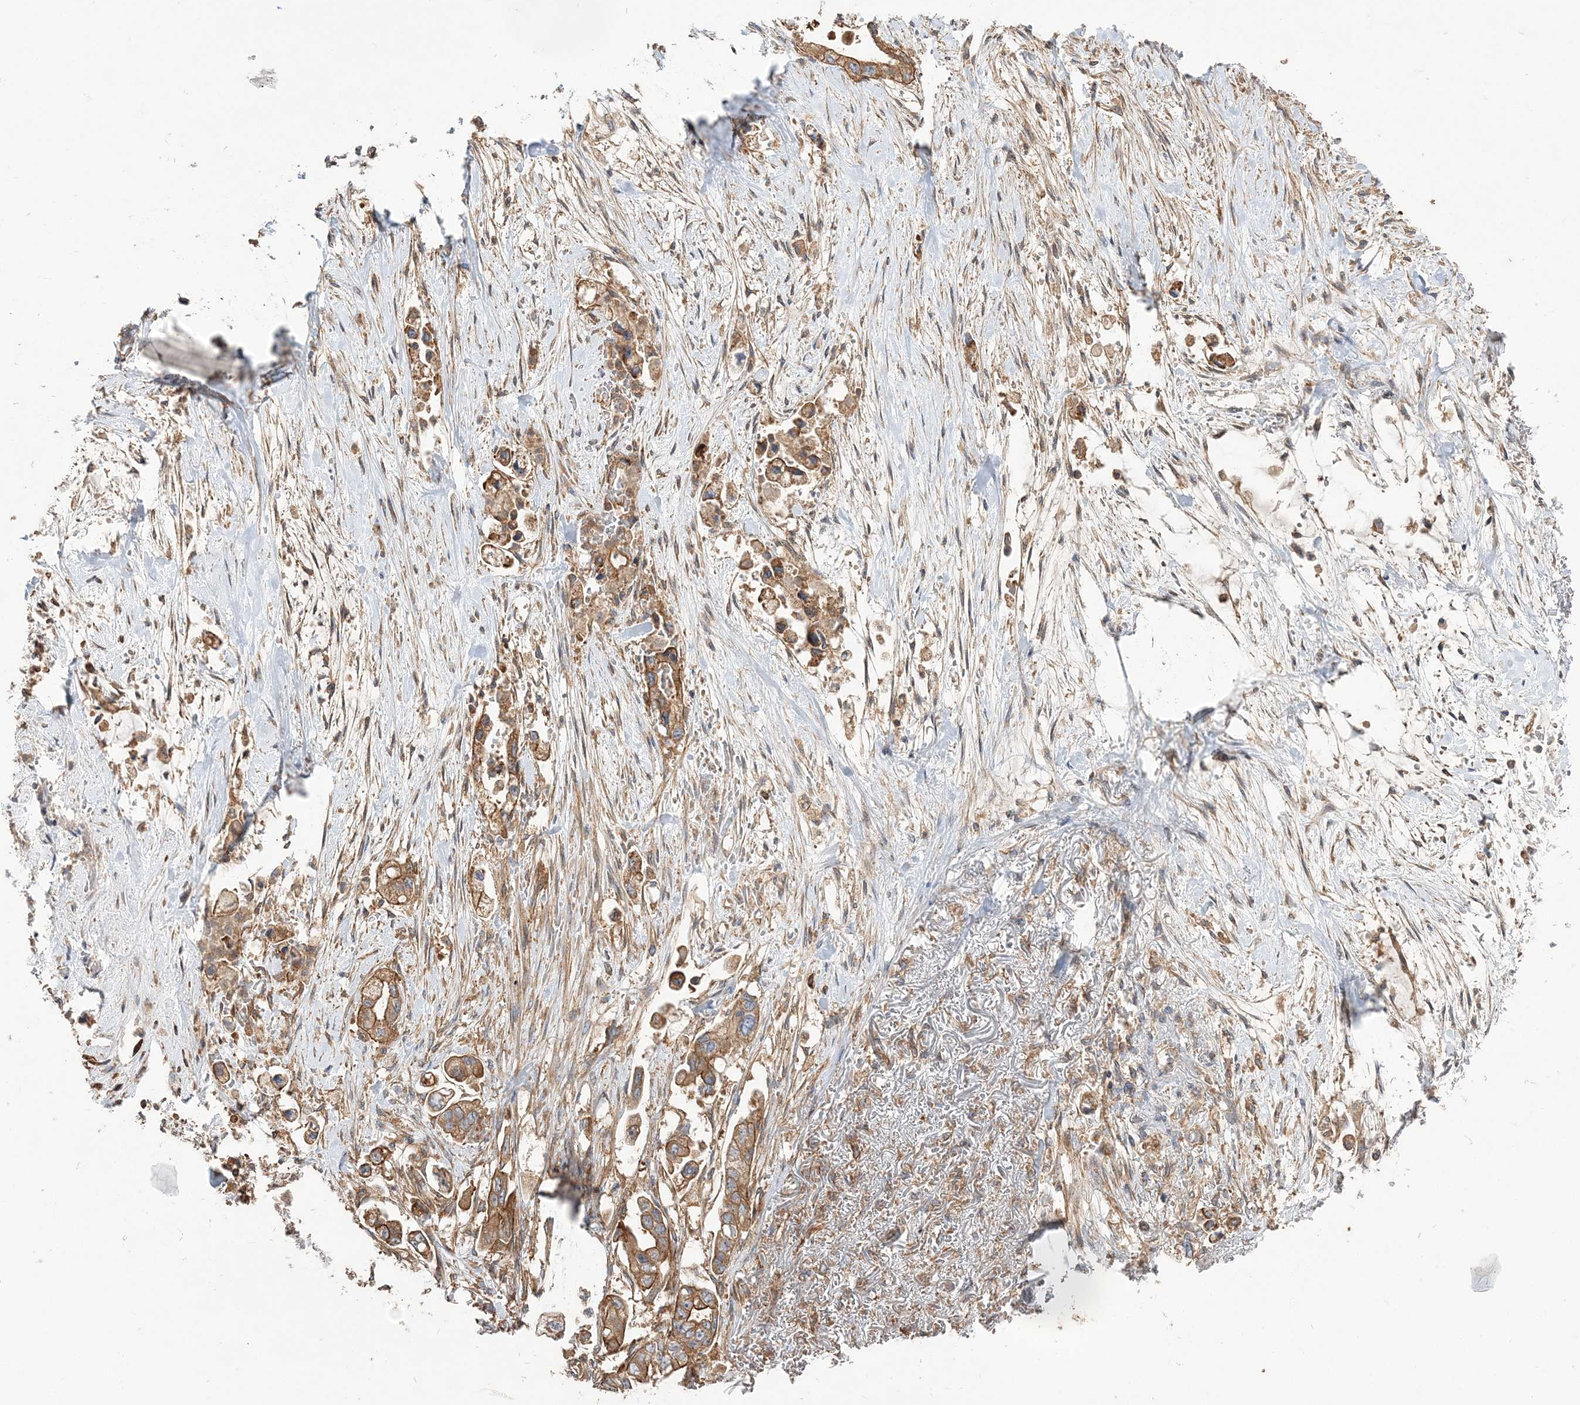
{"staining": {"intensity": "moderate", "quantity": ">75%", "location": "cytoplasmic/membranous"}, "tissue": "stomach cancer", "cell_type": "Tumor cells", "image_type": "cancer", "snomed": [{"axis": "morphology", "description": "Adenocarcinoma, NOS"}, {"axis": "topography", "description": "Stomach"}], "caption": "Tumor cells exhibit medium levels of moderate cytoplasmic/membranous expression in about >75% of cells in human stomach adenocarcinoma.", "gene": "TBC1D5", "patient": {"sex": "male", "age": 62}}